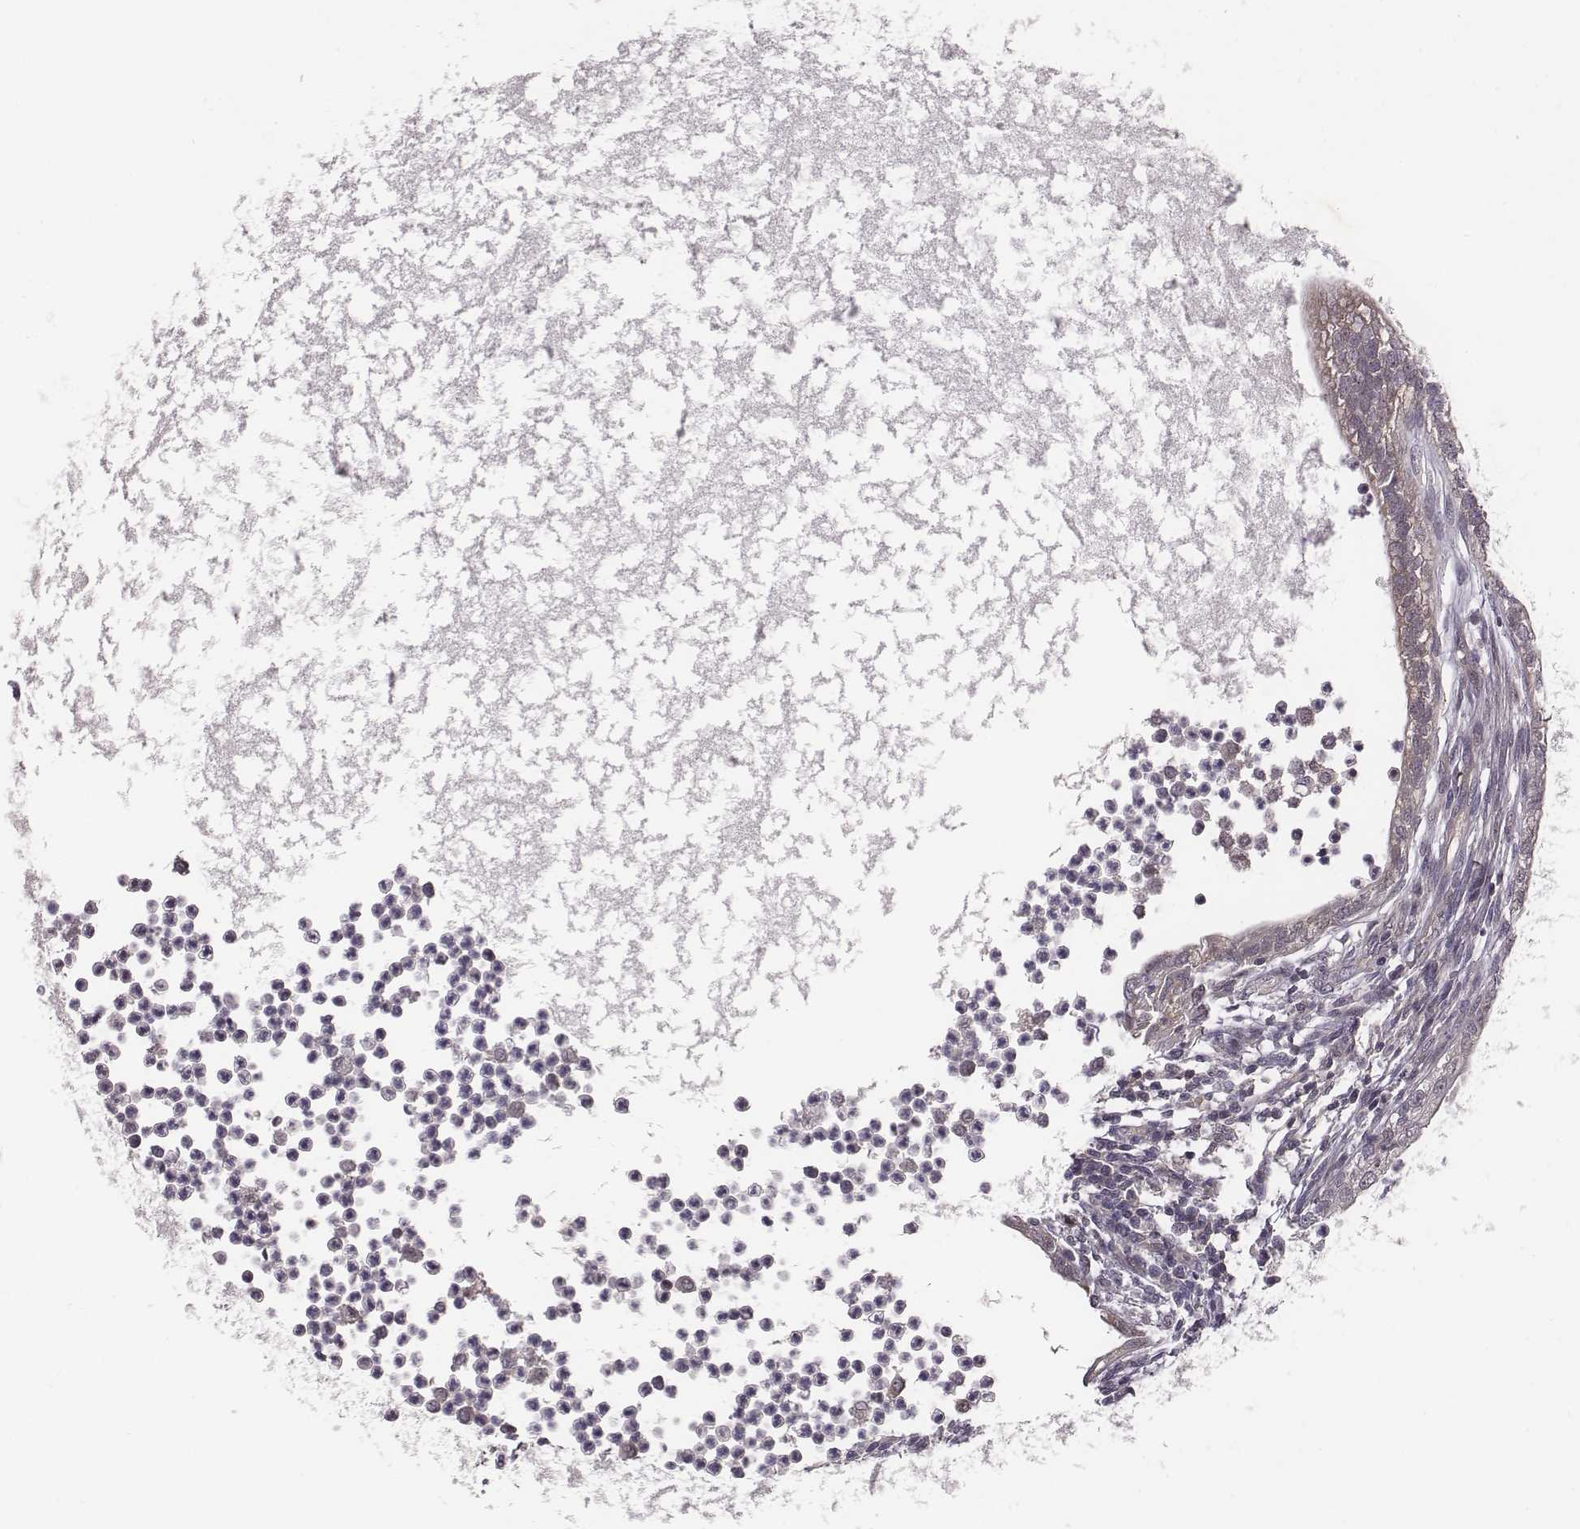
{"staining": {"intensity": "moderate", "quantity": "<25%", "location": "cytoplasmic/membranous"}, "tissue": "testis cancer", "cell_type": "Tumor cells", "image_type": "cancer", "snomed": [{"axis": "morphology", "description": "Carcinoma, Embryonal, NOS"}, {"axis": "topography", "description": "Testis"}], "caption": "Moderate cytoplasmic/membranous staining for a protein is seen in approximately <25% of tumor cells of embryonal carcinoma (testis) using IHC.", "gene": "SMURF2", "patient": {"sex": "male", "age": 26}}